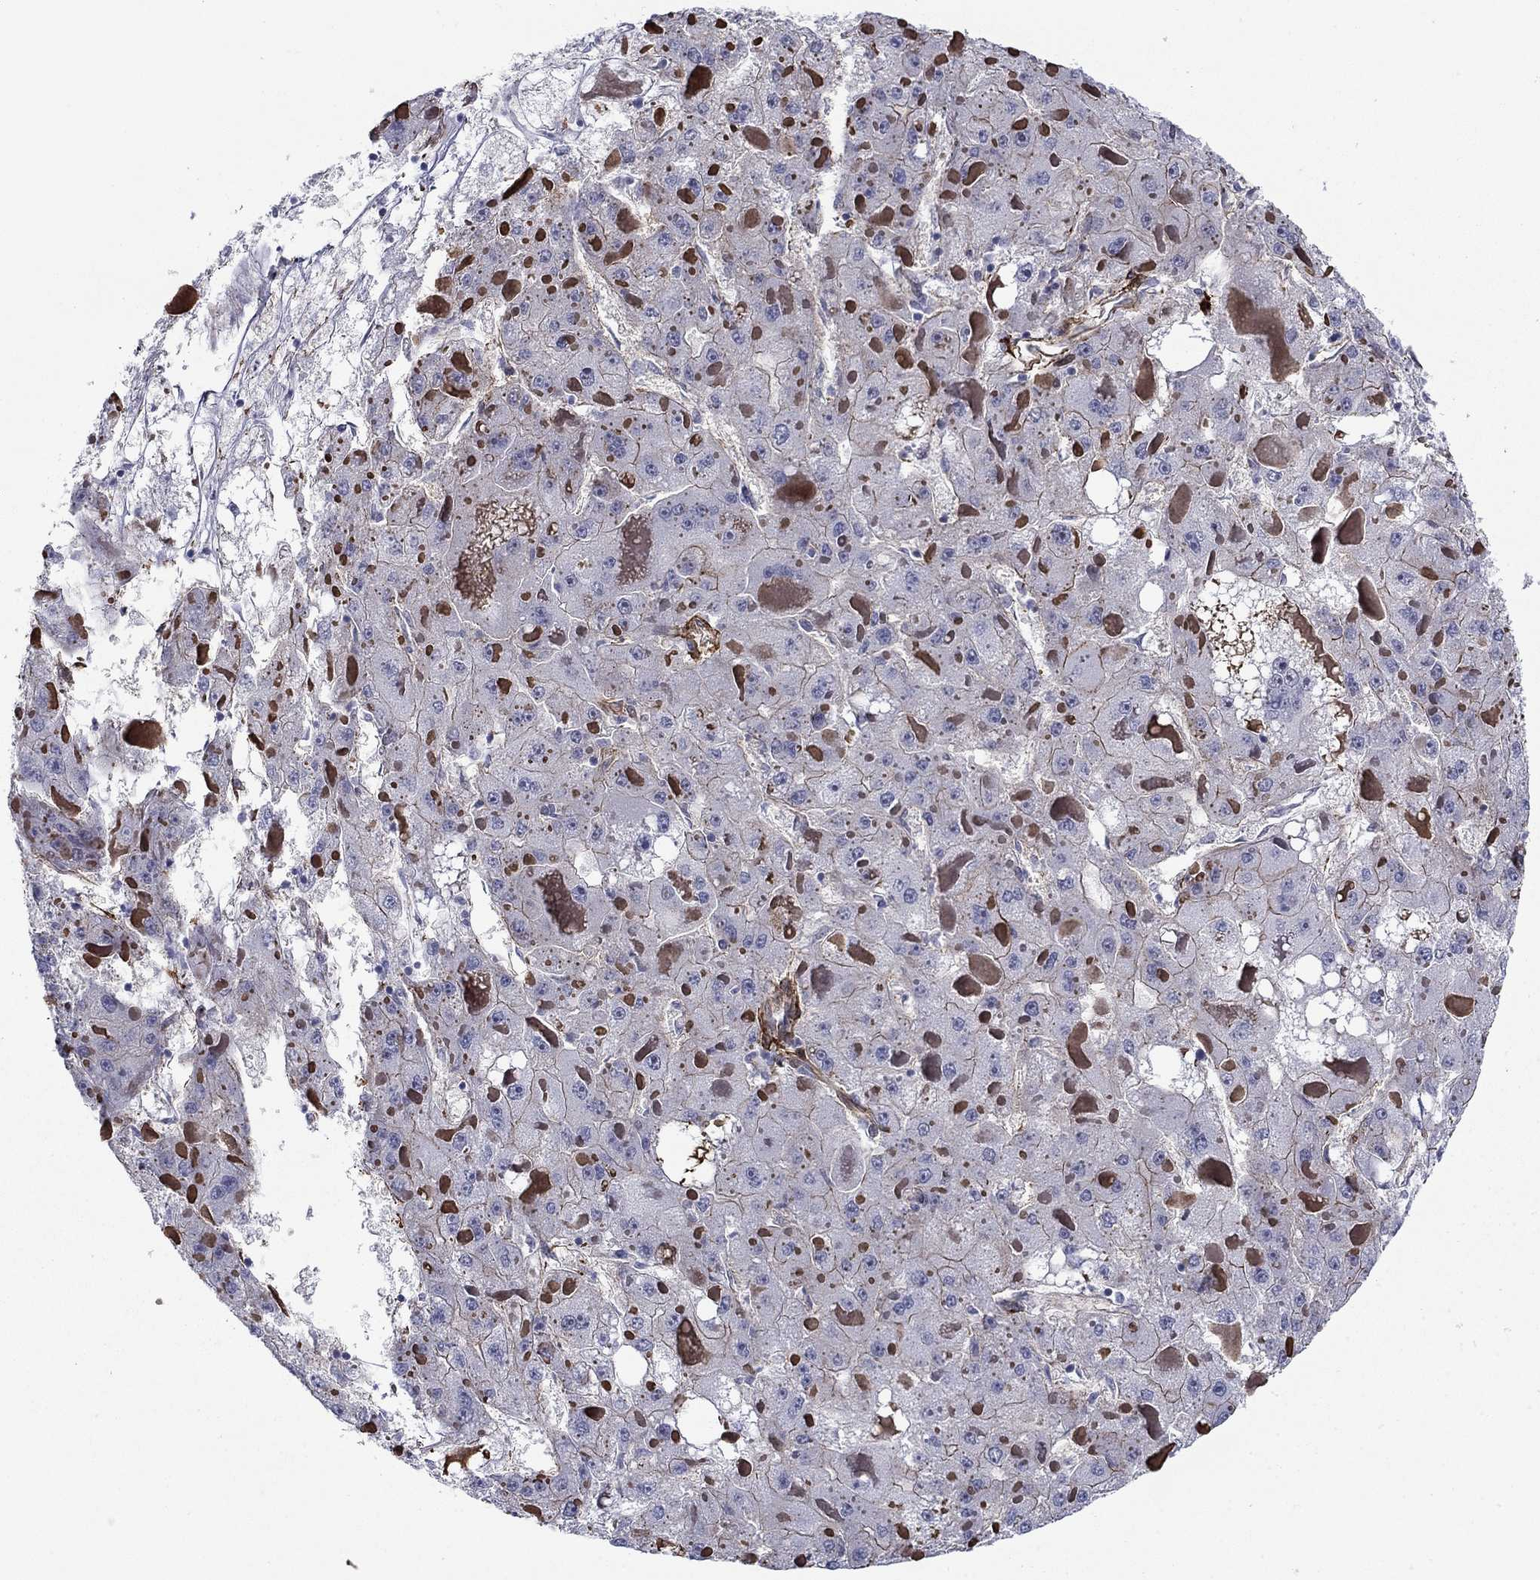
{"staining": {"intensity": "strong", "quantity": "<25%", "location": "cytoplasmic/membranous"}, "tissue": "liver cancer", "cell_type": "Tumor cells", "image_type": "cancer", "snomed": [{"axis": "morphology", "description": "Carcinoma, Hepatocellular, NOS"}, {"axis": "topography", "description": "Liver"}], "caption": "Immunohistochemistry (IHC) image of liver hepatocellular carcinoma stained for a protein (brown), which displays medium levels of strong cytoplasmic/membranous expression in approximately <25% of tumor cells.", "gene": "KRBA1", "patient": {"sex": "female", "age": 73}}